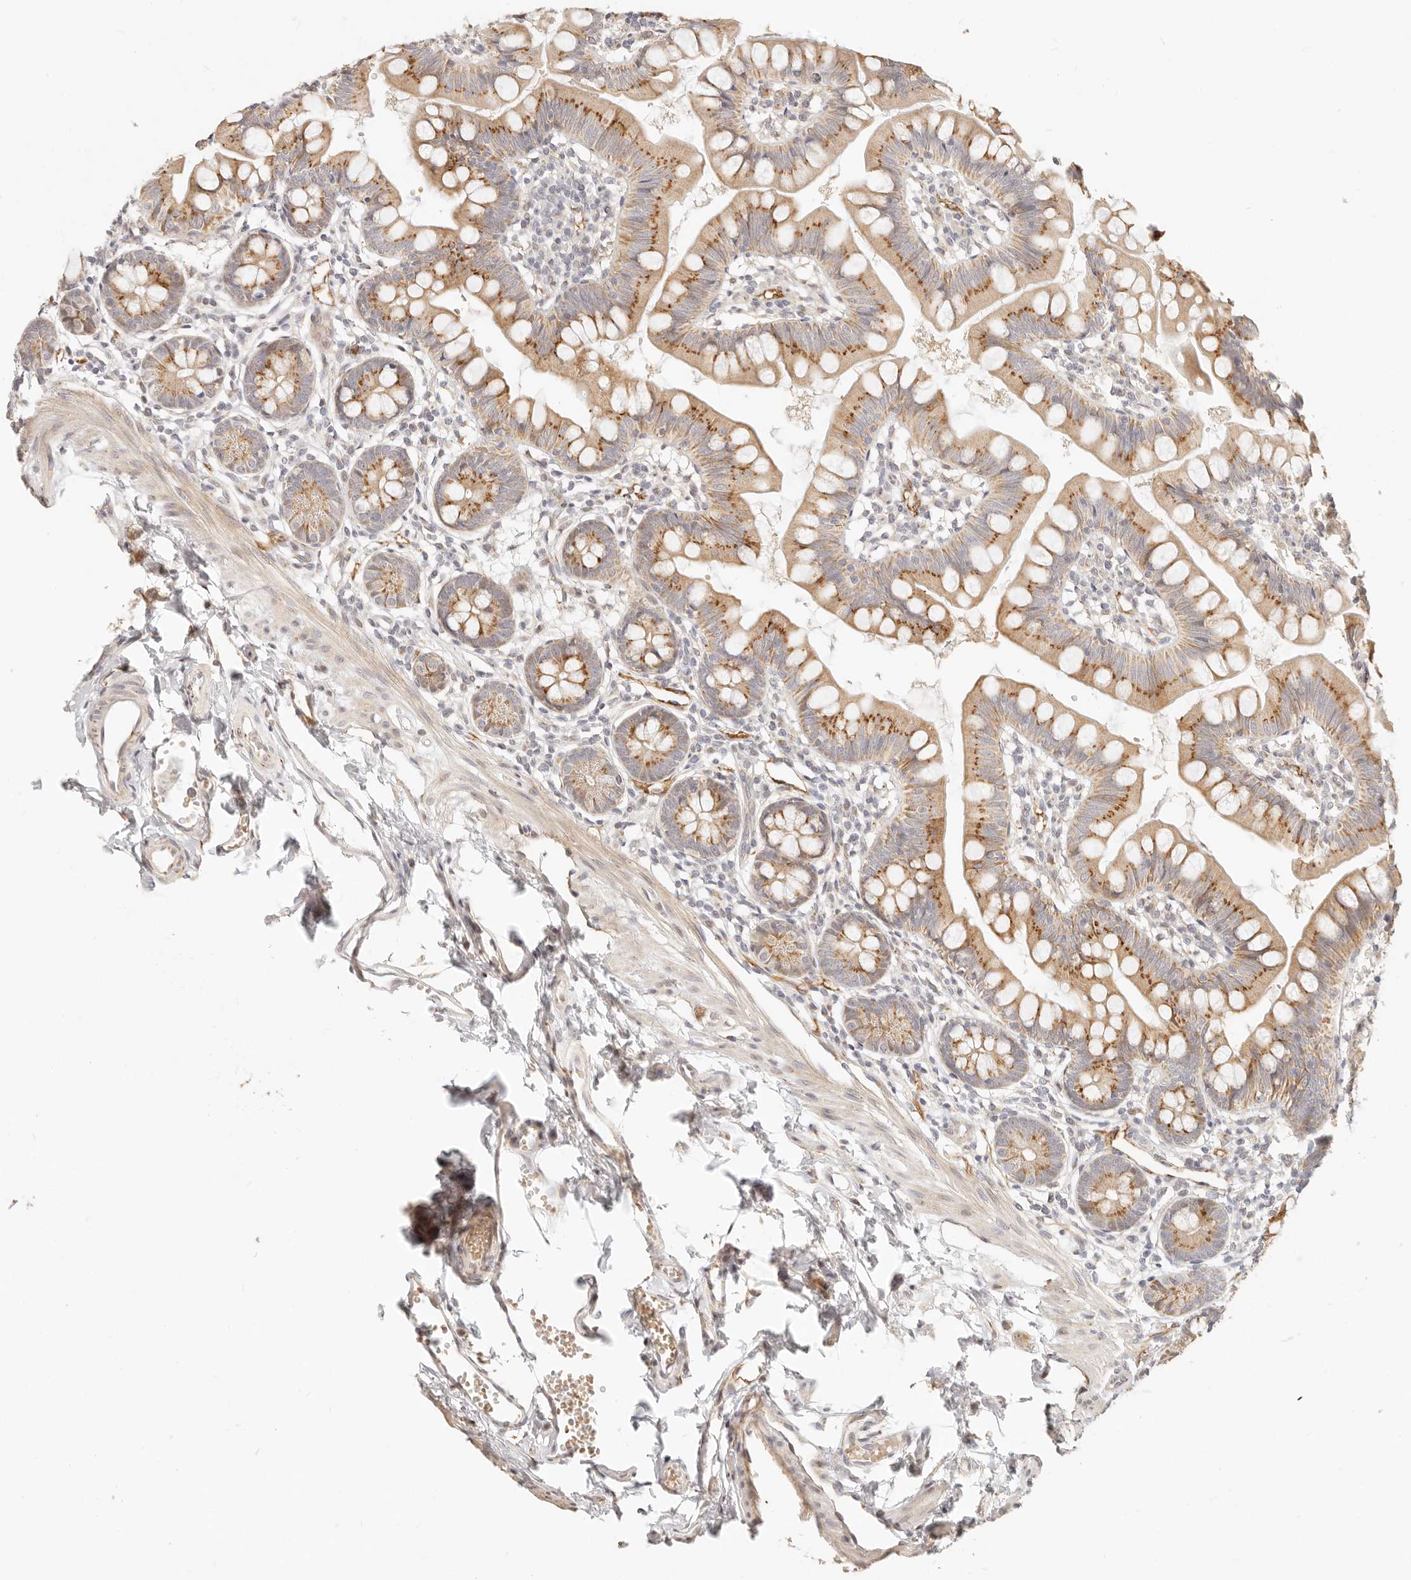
{"staining": {"intensity": "moderate", "quantity": ">75%", "location": "cytoplasmic/membranous"}, "tissue": "small intestine", "cell_type": "Glandular cells", "image_type": "normal", "snomed": [{"axis": "morphology", "description": "Normal tissue, NOS"}, {"axis": "topography", "description": "Small intestine"}], "caption": "Benign small intestine displays moderate cytoplasmic/membranous staining in approximately >75% of glandular cells.", "gene": "FAM20B", "patient": {"sex": "male", "age": 7}}